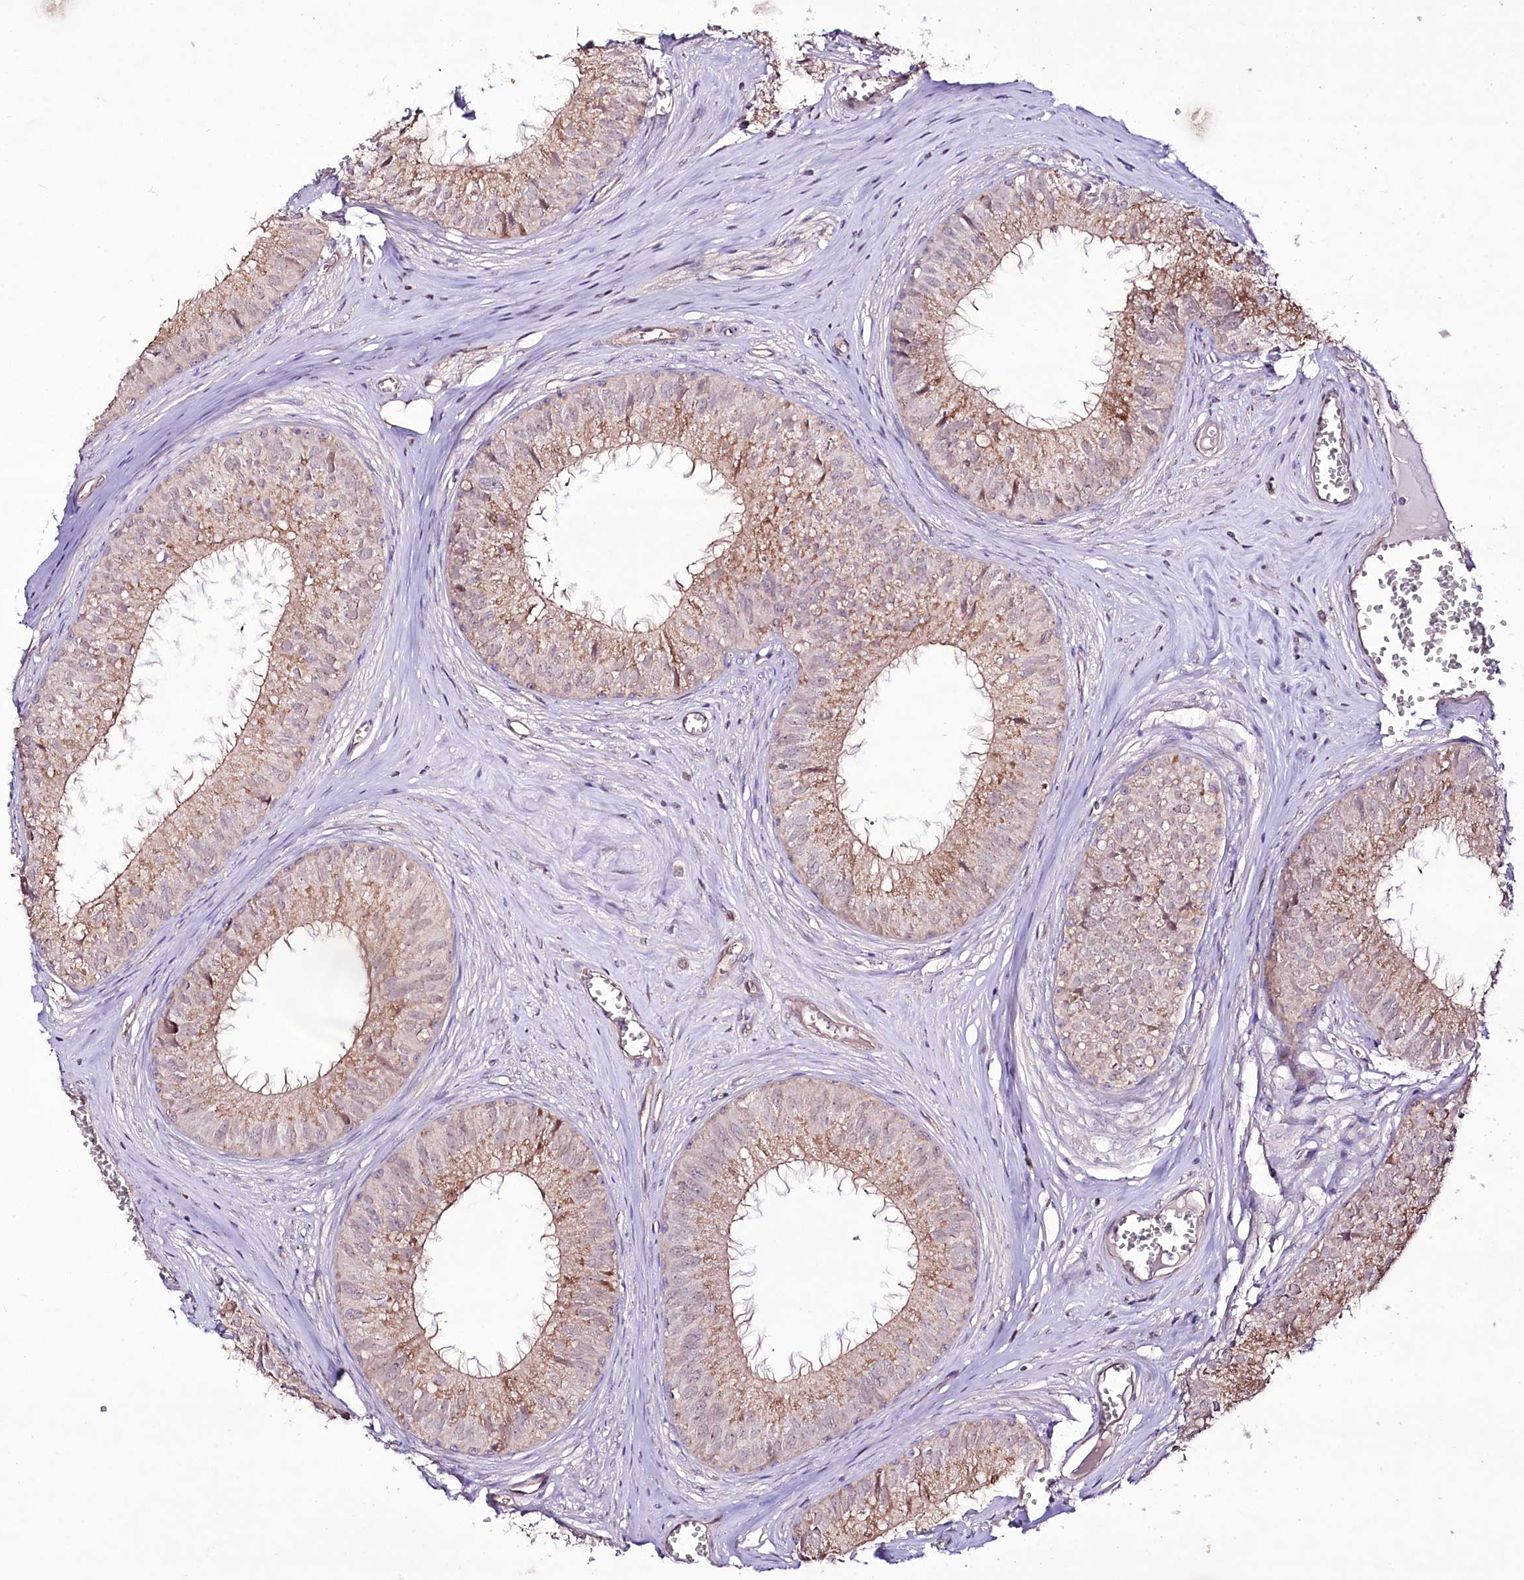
{"staining": {"intensity": "moderate", "quantity": "25%-75%", "location": "cytoplasmic/membranous"}, "tissue": "epididymis", "cell_type": "Glandular cells", "image_type": "normal", "snomed": [{"axis": "morphology", "description": "Normal tissue, NOS"}, {"axis": "topography", "description": "Epididymis"}], "caption": "Immunohistochemistry (IHC) of unremarkable epididymis demonstrates medium levels of moderate cytoplasmic/membranous positivity in approximately 25%-75% of glandular cells.", "gene": "REXO2", "patient": {"sex": "male", "age": 36}}